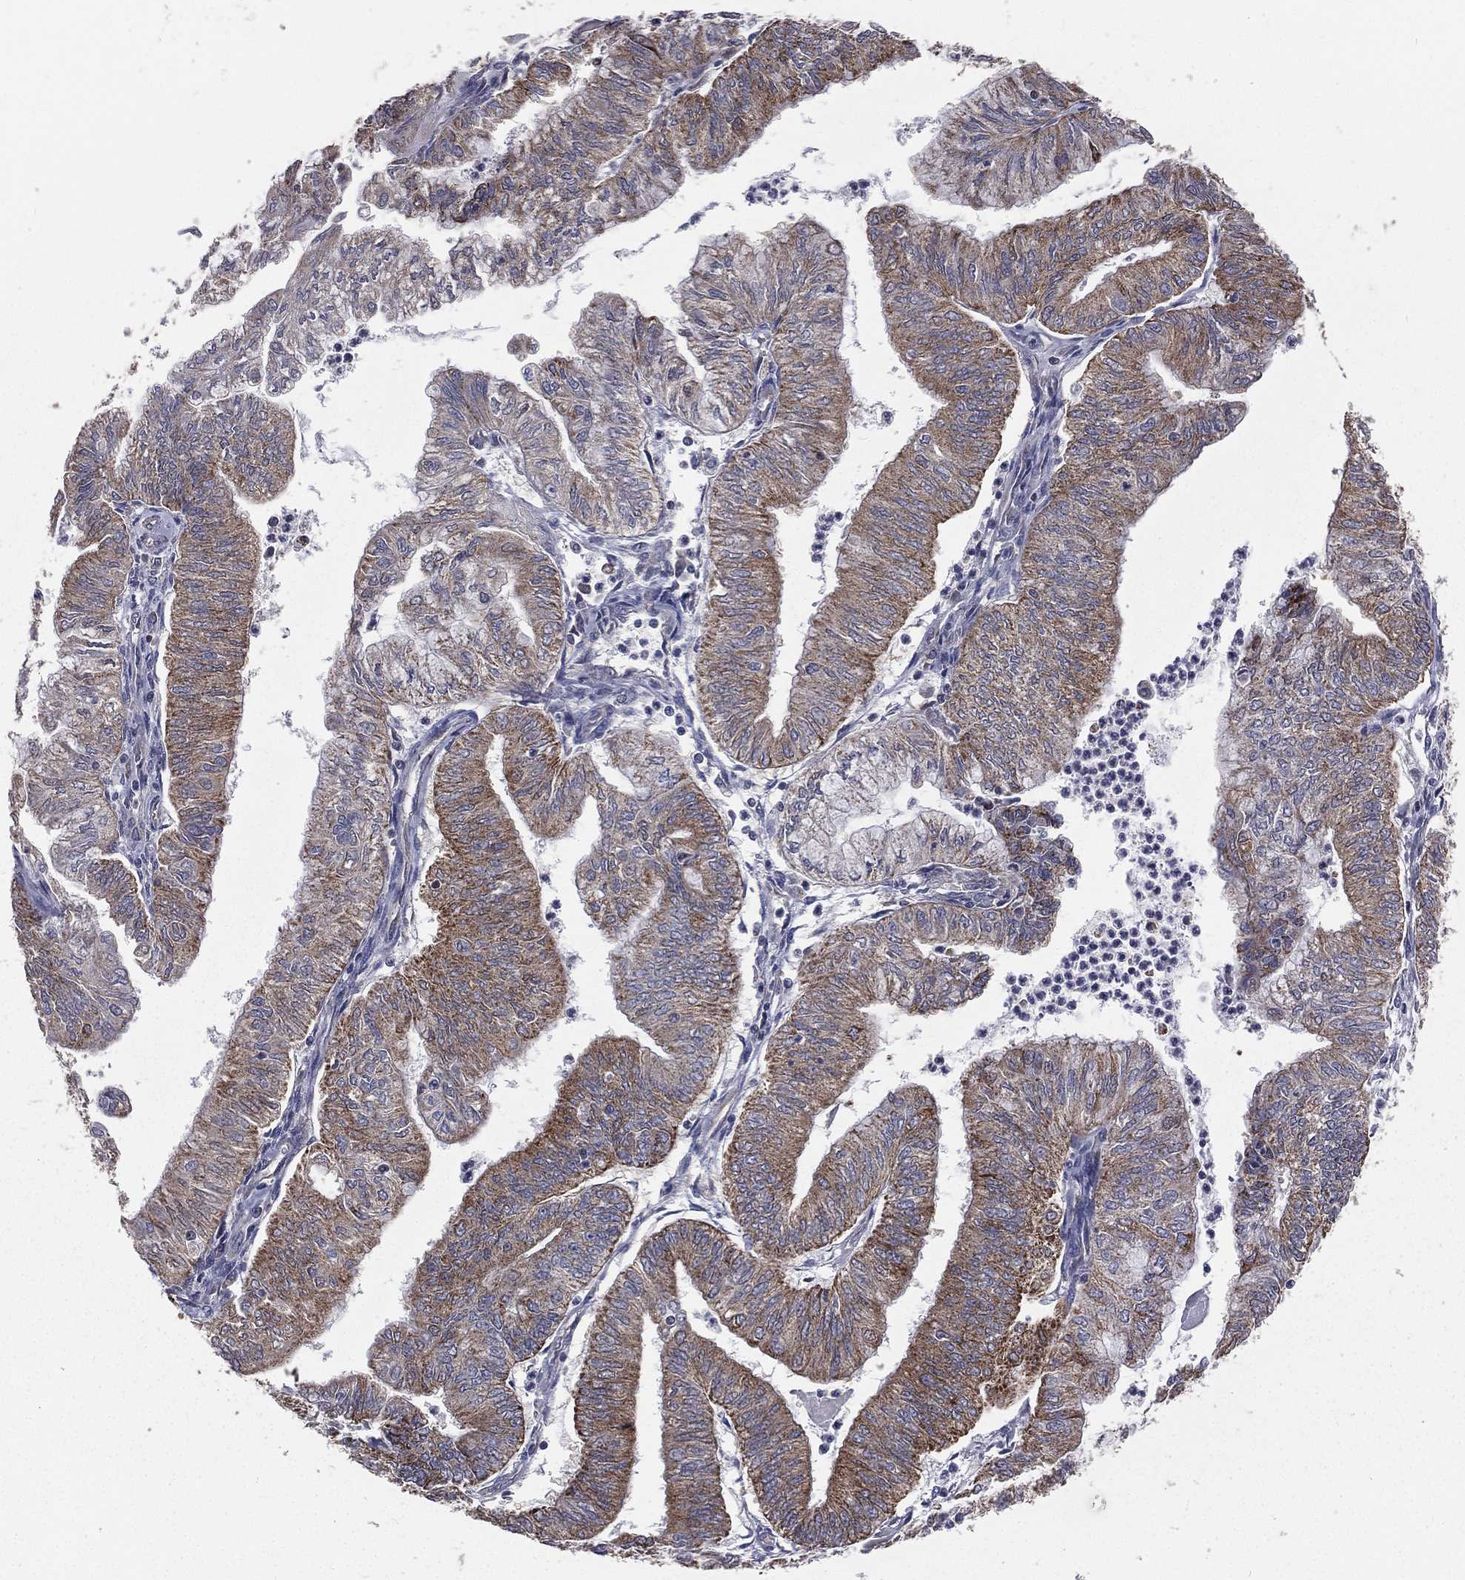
{"staining": {"intensity": "moderate", "quantity": "25%-75%", "location": "cytoplasmic/membranous"}, "tissue": "endometrial cancer", "cell_type": "Tumor cells", "image_type": "cancer", "snomed": [{"axis": "morphology", "description": "Adenocarcinoma, NOS"}, {"axis": "topography", "description": "Endometrium"}], "caption": "This image shows immunohistochemistry staining of endometrial adenocarcinoma, with medium moderate cytoplasmic/membranous staining in approximately 25%-75% of tumor cells.", "gene": "HADH", "patient": {"sex": "female", "age": 59}}